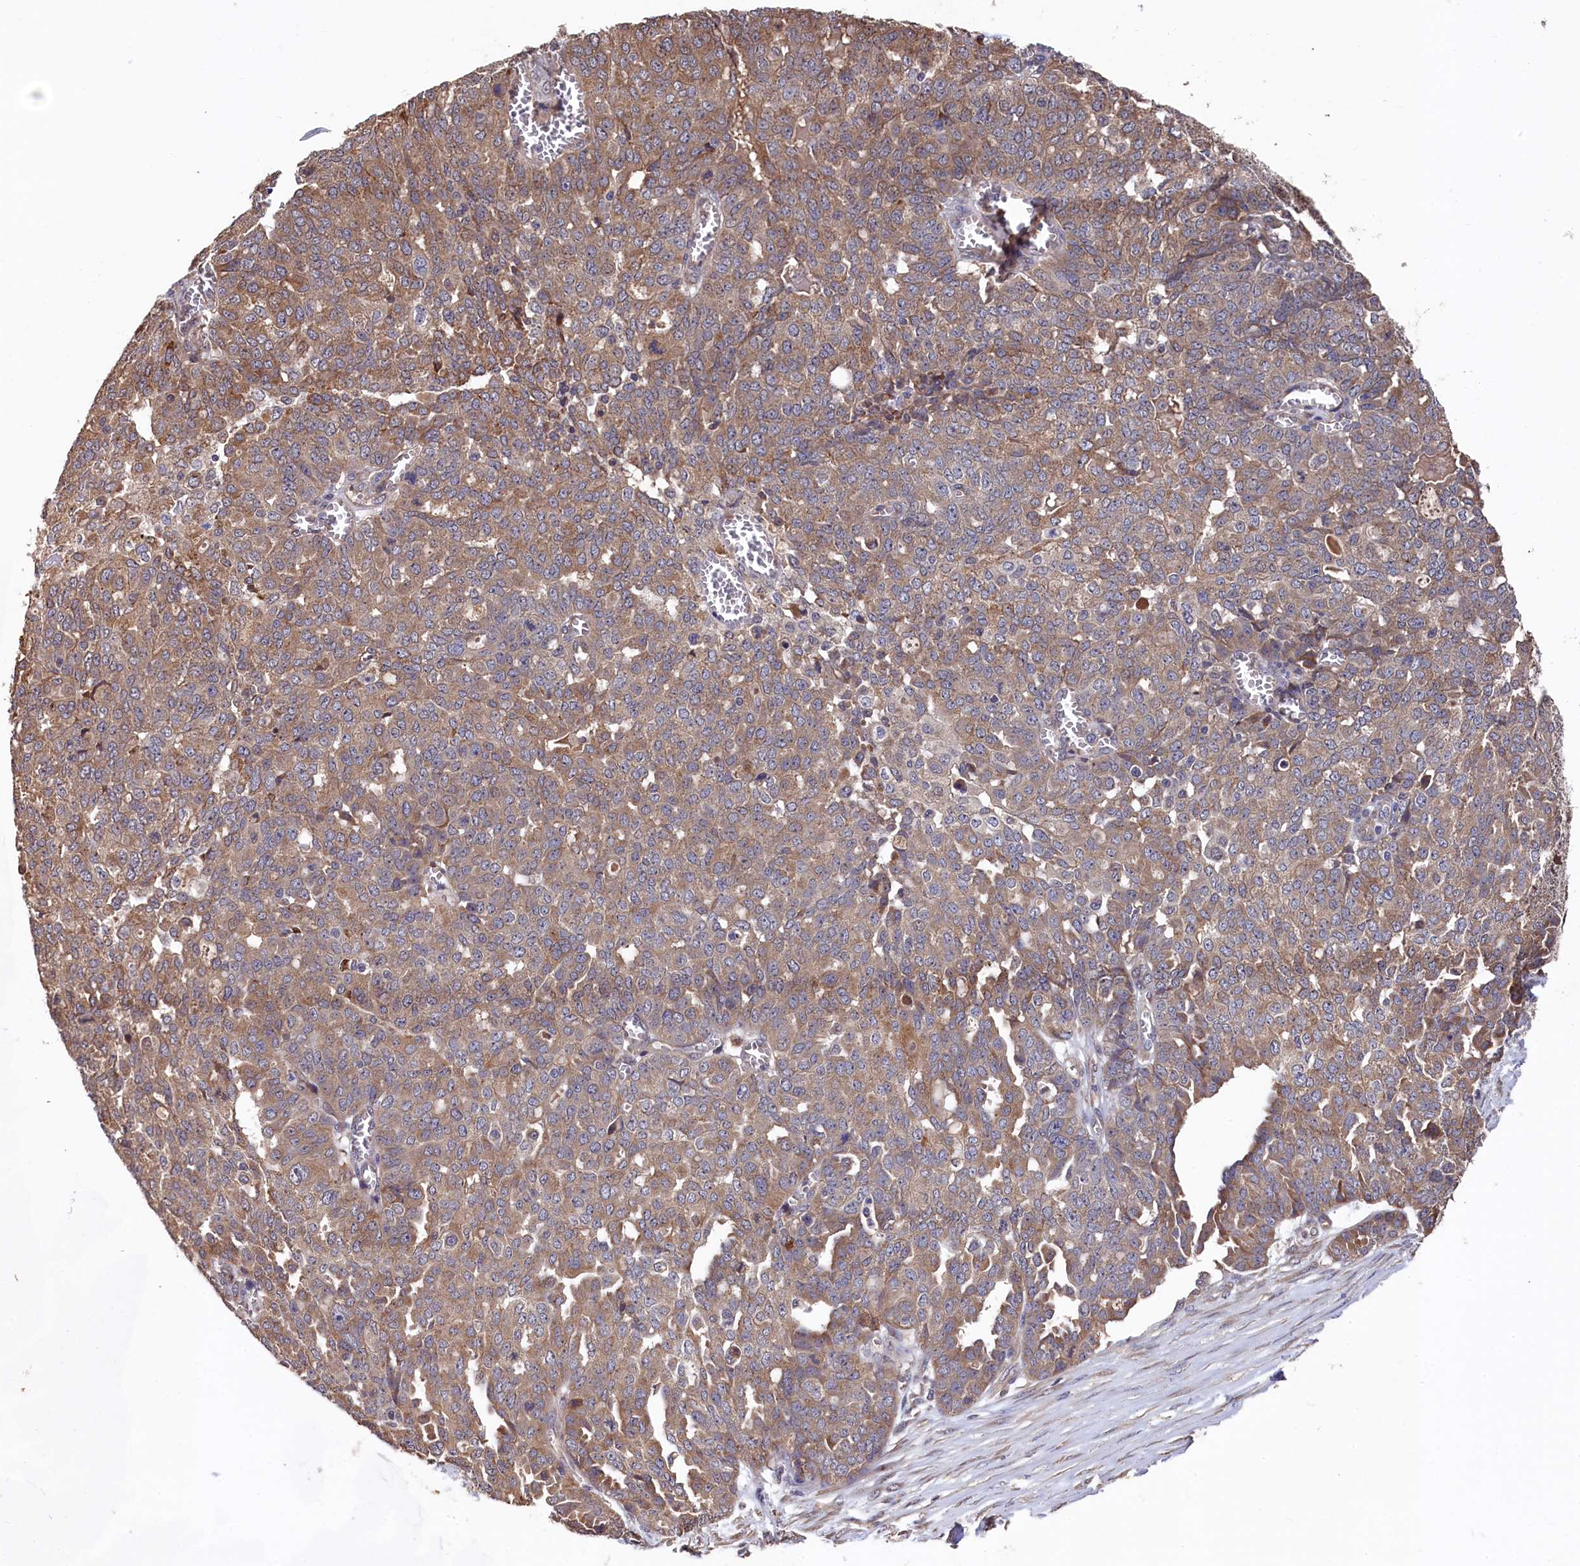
{"staining": {"intensity": "moderate", "quantity": ">75%", "location": "cytoplasmic/membranous"}, "tissue": "ovarian cancer", "cell_type": "Tumor cells", "image_type": "cancer", "snomed": [{"axis": "morphology", "description": "Cystadenocarcinoma, serous, NOS"}, {"axis": "topography", "description": "Soft tissue"}, {"axis": "topography", "description": "Ovary"}], "caption": "Human ovarian serous cystadenocarcinoma stained with a brown dye displays moderate cytoplasmic/membranous positive staining in approximately >75% of tumor cells.", "gene": "SLC12A4", "patient": {"sex": "female", "age": 57}}